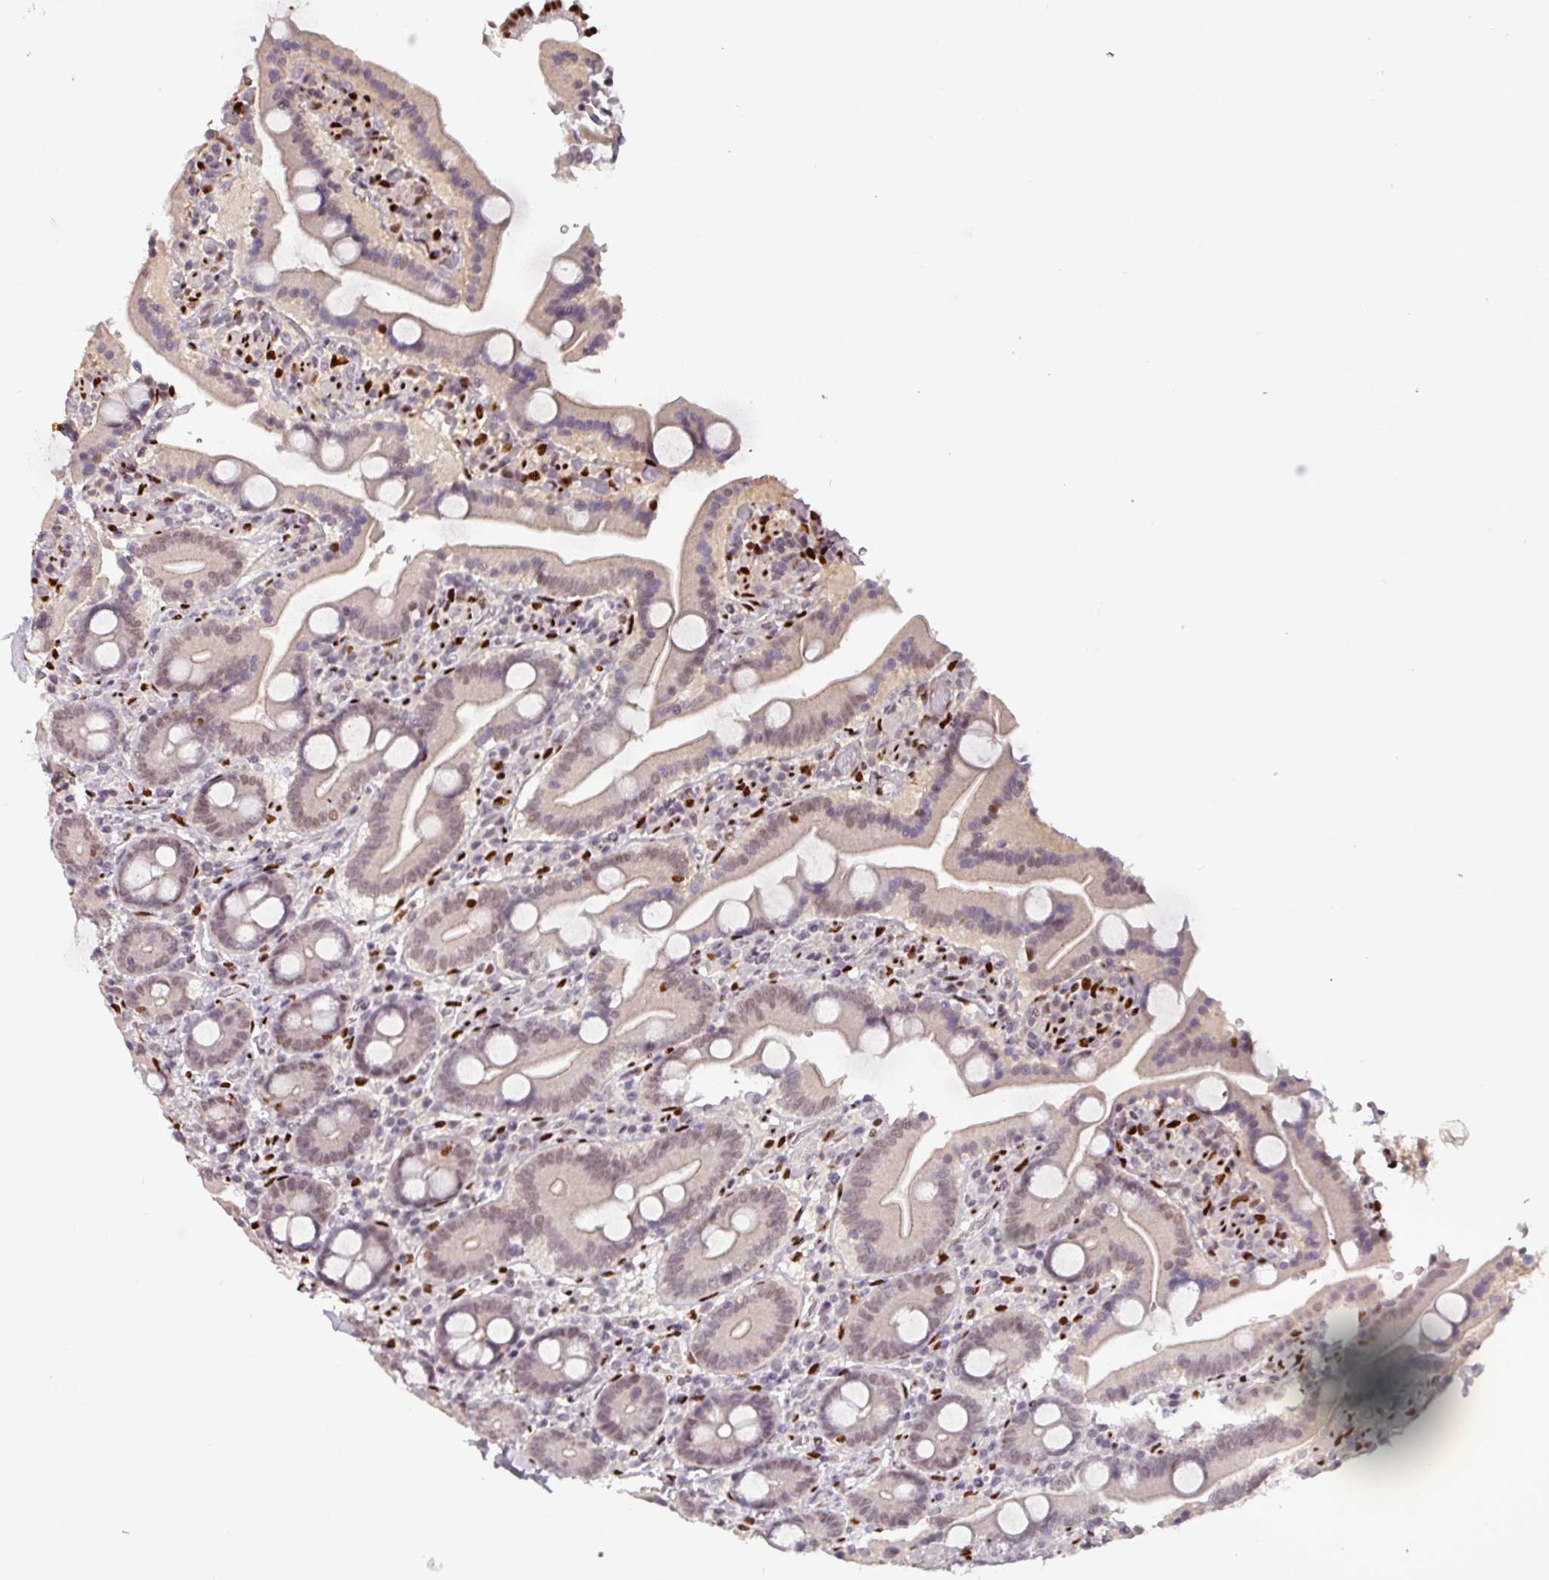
{"staining": {"intensity": "moderate", "quantity": ">75%", "location": "nuclear"}, "tissue": "duodenum", "cell_type": "Glandular cells", "image_type": "normal", "snomed": [{"axis": "morphology", "description": "Normal tissue, NOS"}, {"axis": "topography", "description": "Duodenum"}], "caption": "High-magnification brightfield microscopy of benign duodenum stained with DAB (brown) and counterstained with hematoxylin (blue). glandular cells exhibit moderate nuclear positivity is seen in approximately>75% of cells.", "gene": "IRF2BPL", "patient": {"sex": "male", "age": 55}}